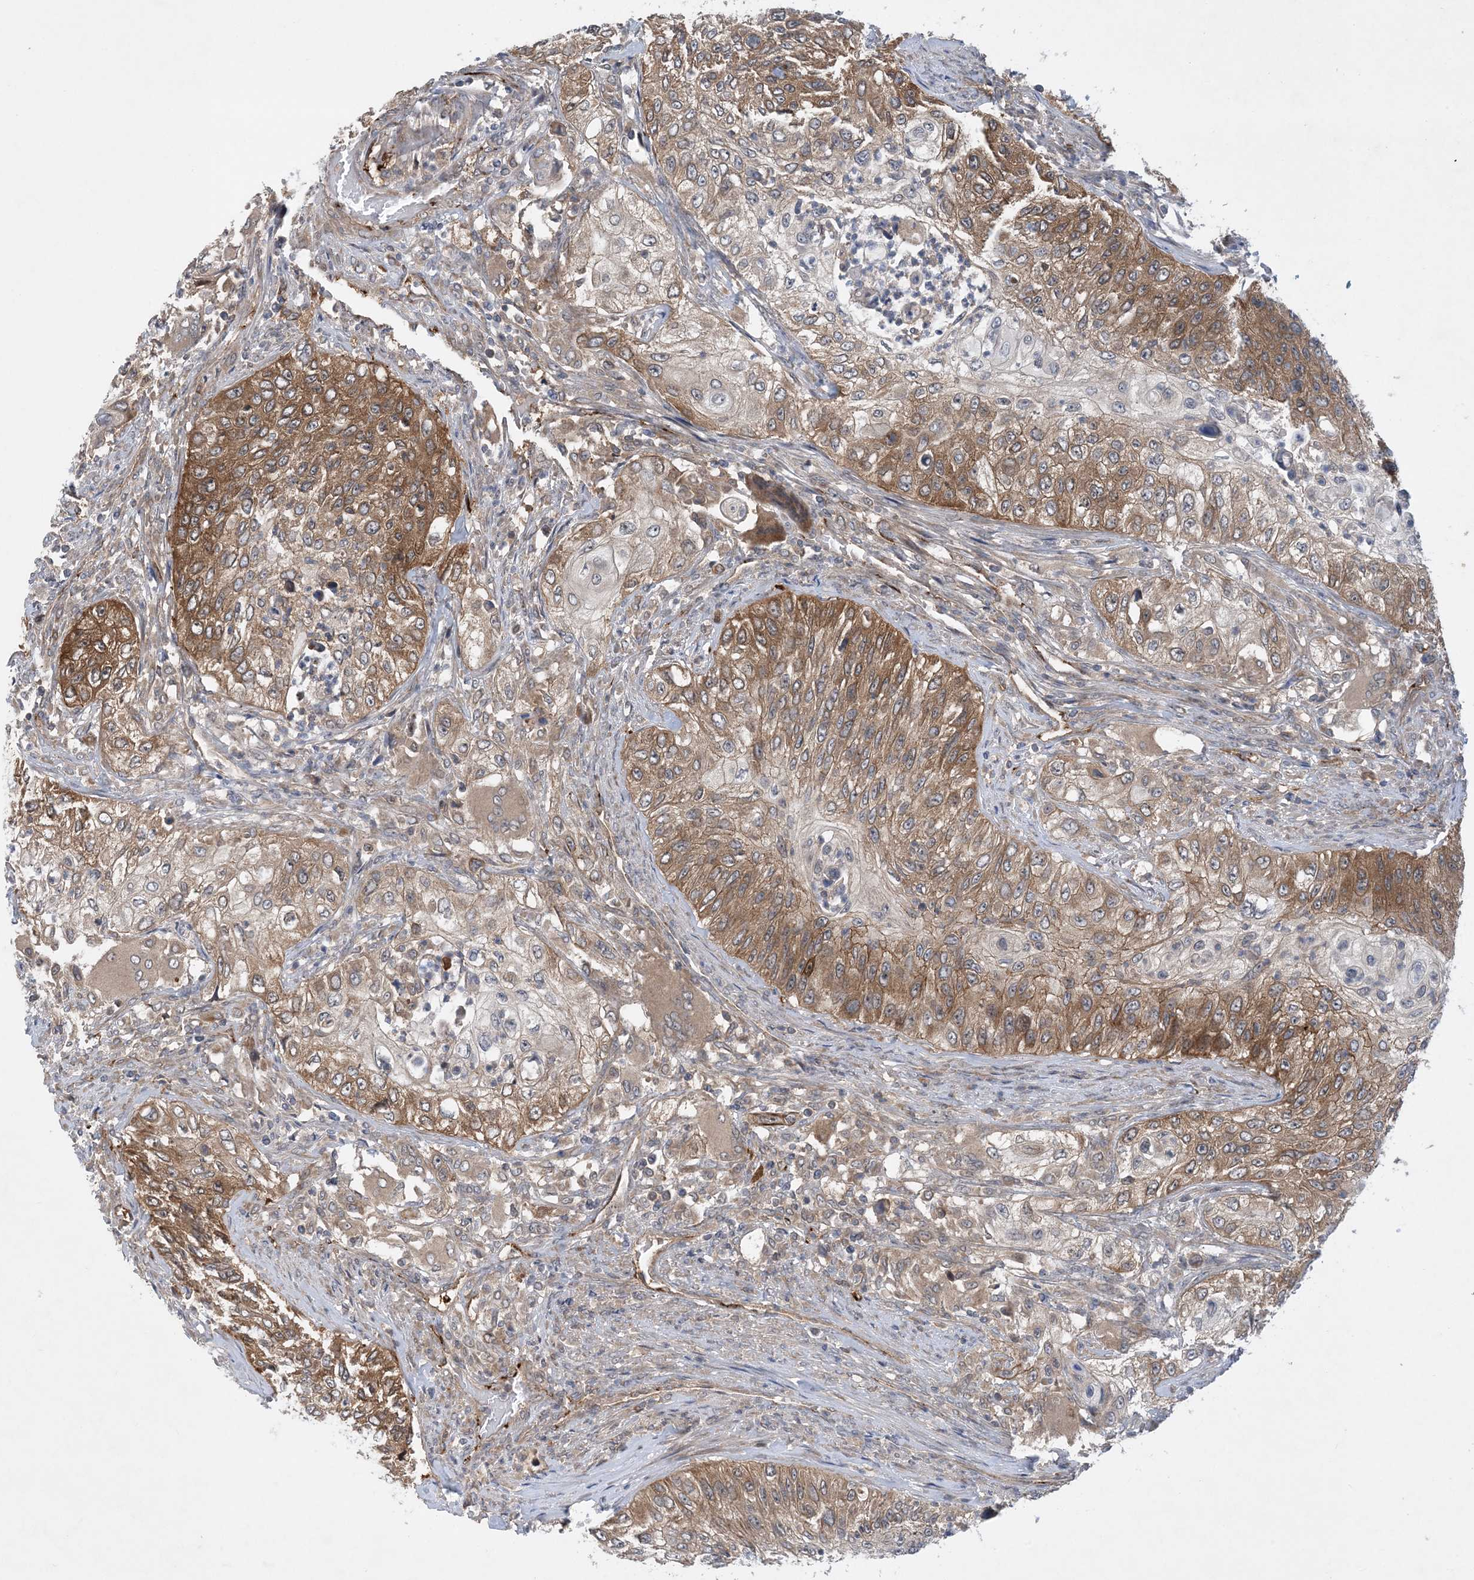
{"staining": {"intensity": "moderate", "quantity": ">75%", "location": "cytoplasmic/membranous"}, "tissue": "urothelial cancer", "cell_type": "Tumor cells", "image_type": "cancer", "snomed": [{"axis": "morphology", "description": "Urothelial carcinoma, High grade"}, {"axis": "topography", "description": "Urinary bladder"}], "caption": "Urothelial cancer was stained to show a protein in brown. There is medium levels of moderate cytoplasmic/membranous positivity in approximately >75% of tumor cells.", "gene": "TINAG", "patient": {"sex": "female", "age": 60}}